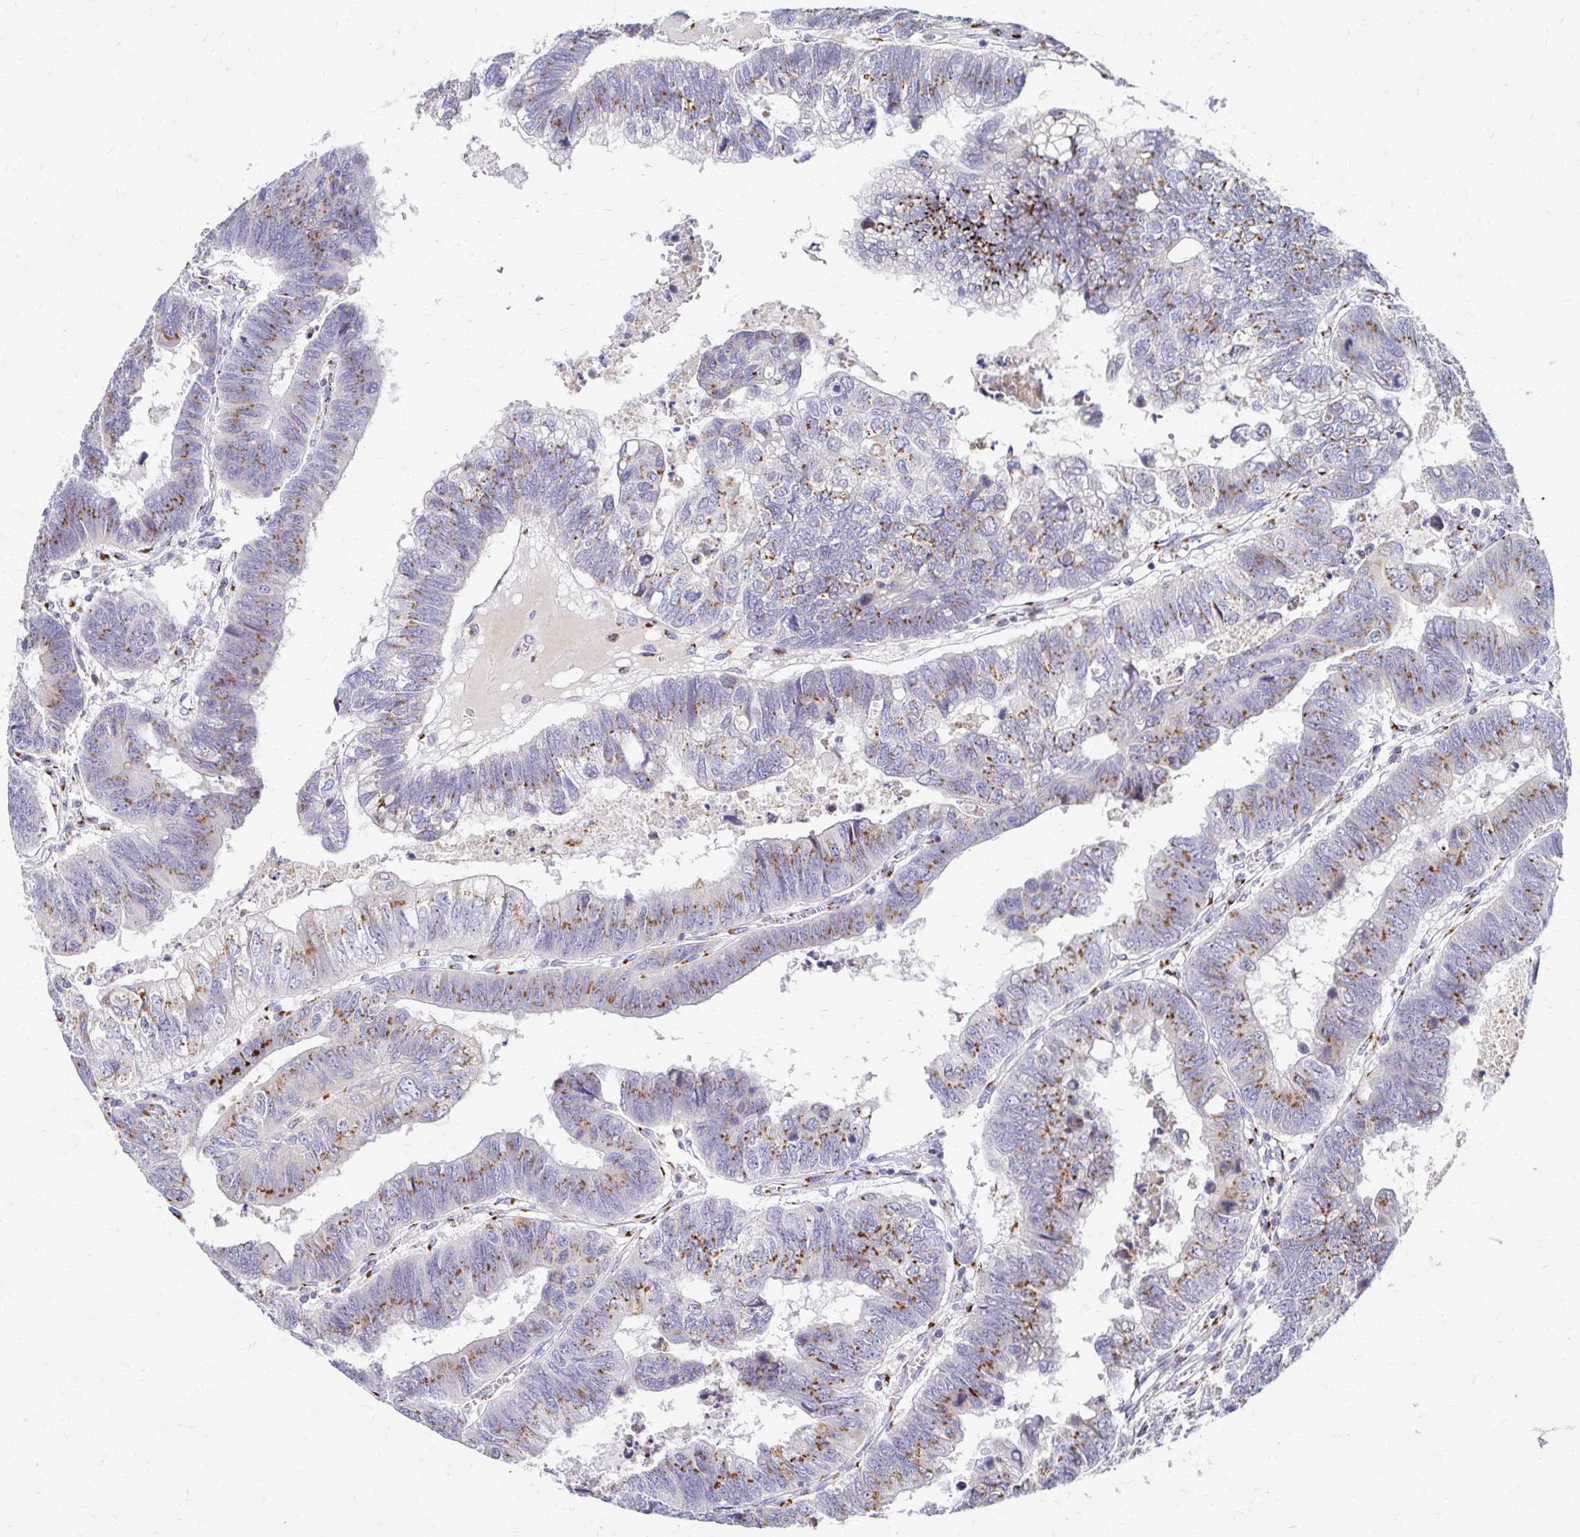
{"staining": {"intensity": "moderate", "quantity": "25%-75%", "location": "cytoplasmic/membranous"}, "tissue": "colorectal cancer", "cell_type": "Tumor cells", "image_type": "cancer", "snomed": [{"axis": "morphology", "description": "Adenocarcinoma, NOS"}, {"axis": "topography", "description": "Colon"}], "caption": "Brown immunohistochemical staining in human adenocarcinoma (colorectal) shows moderate cytoplasmic/membranous expression in about 25%-75% of tumor cells.", "gene": "TM9SF1", "patient": {"sex": "male", "age": 62}}